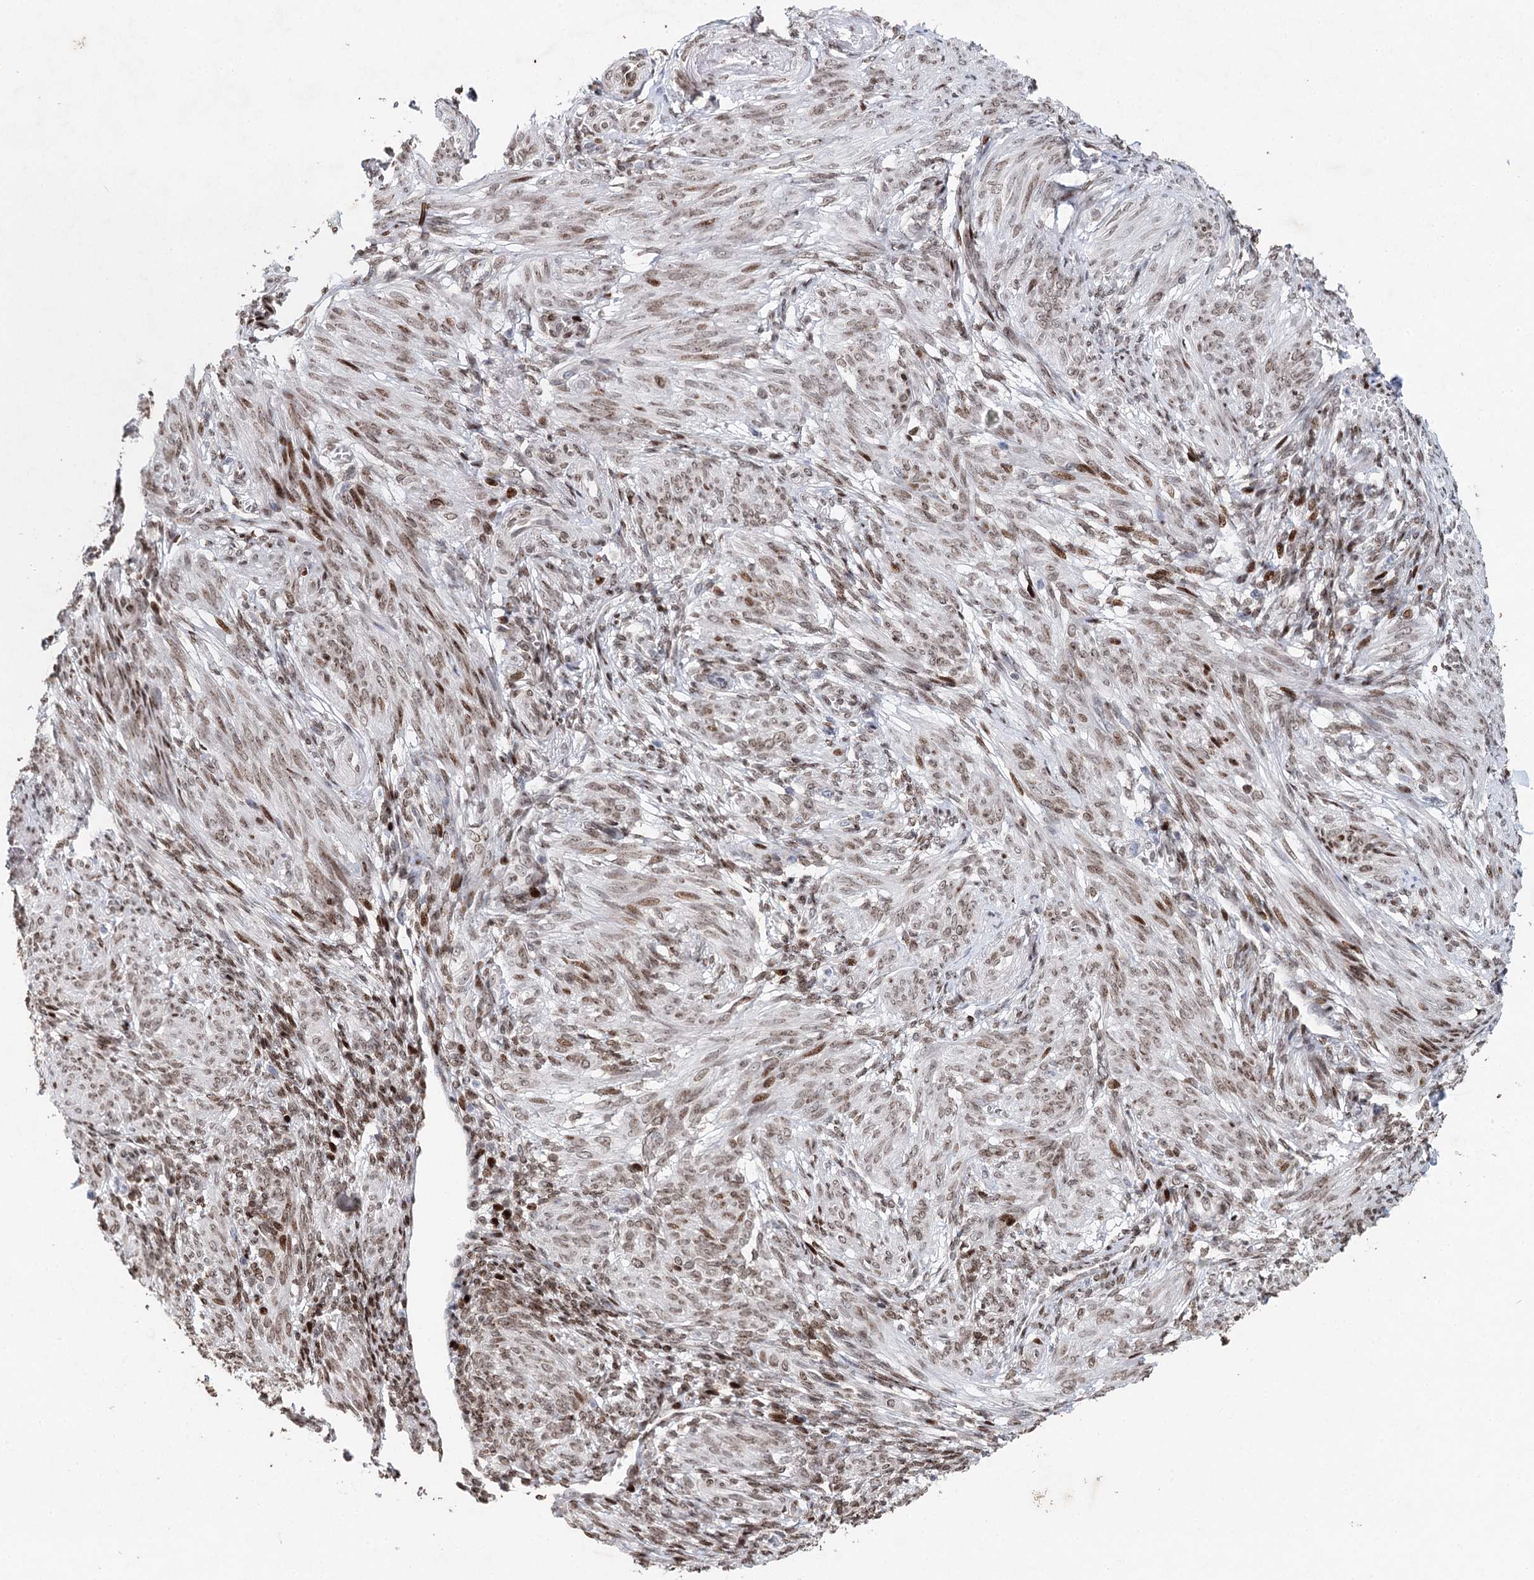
{"staining": {"intensity": "moderate", "quantity": "25%-75%", "location": "nuclear"}, "tissue": "smooth muscle", "cell_type": "Smooth muscle cells", "image_type": "normal", "snomed": [{"axis": "morphology", "description": "Normal tissue, NOS"}, {"axis": "topography", "description": "Smooth muscle"}], "caption": "Immunohistochemistry (DAB) staining of normal smooth muscle displays moderate nuclear protein expression in about 25%-75% of smooth muscle cells. (DAB (3,3'-diaminobenzidine) IHC, brown staining for protein, blue staining for nuclei).", "gene": "FRMD4A", "patient": {"sex": "female", "age": 39}}